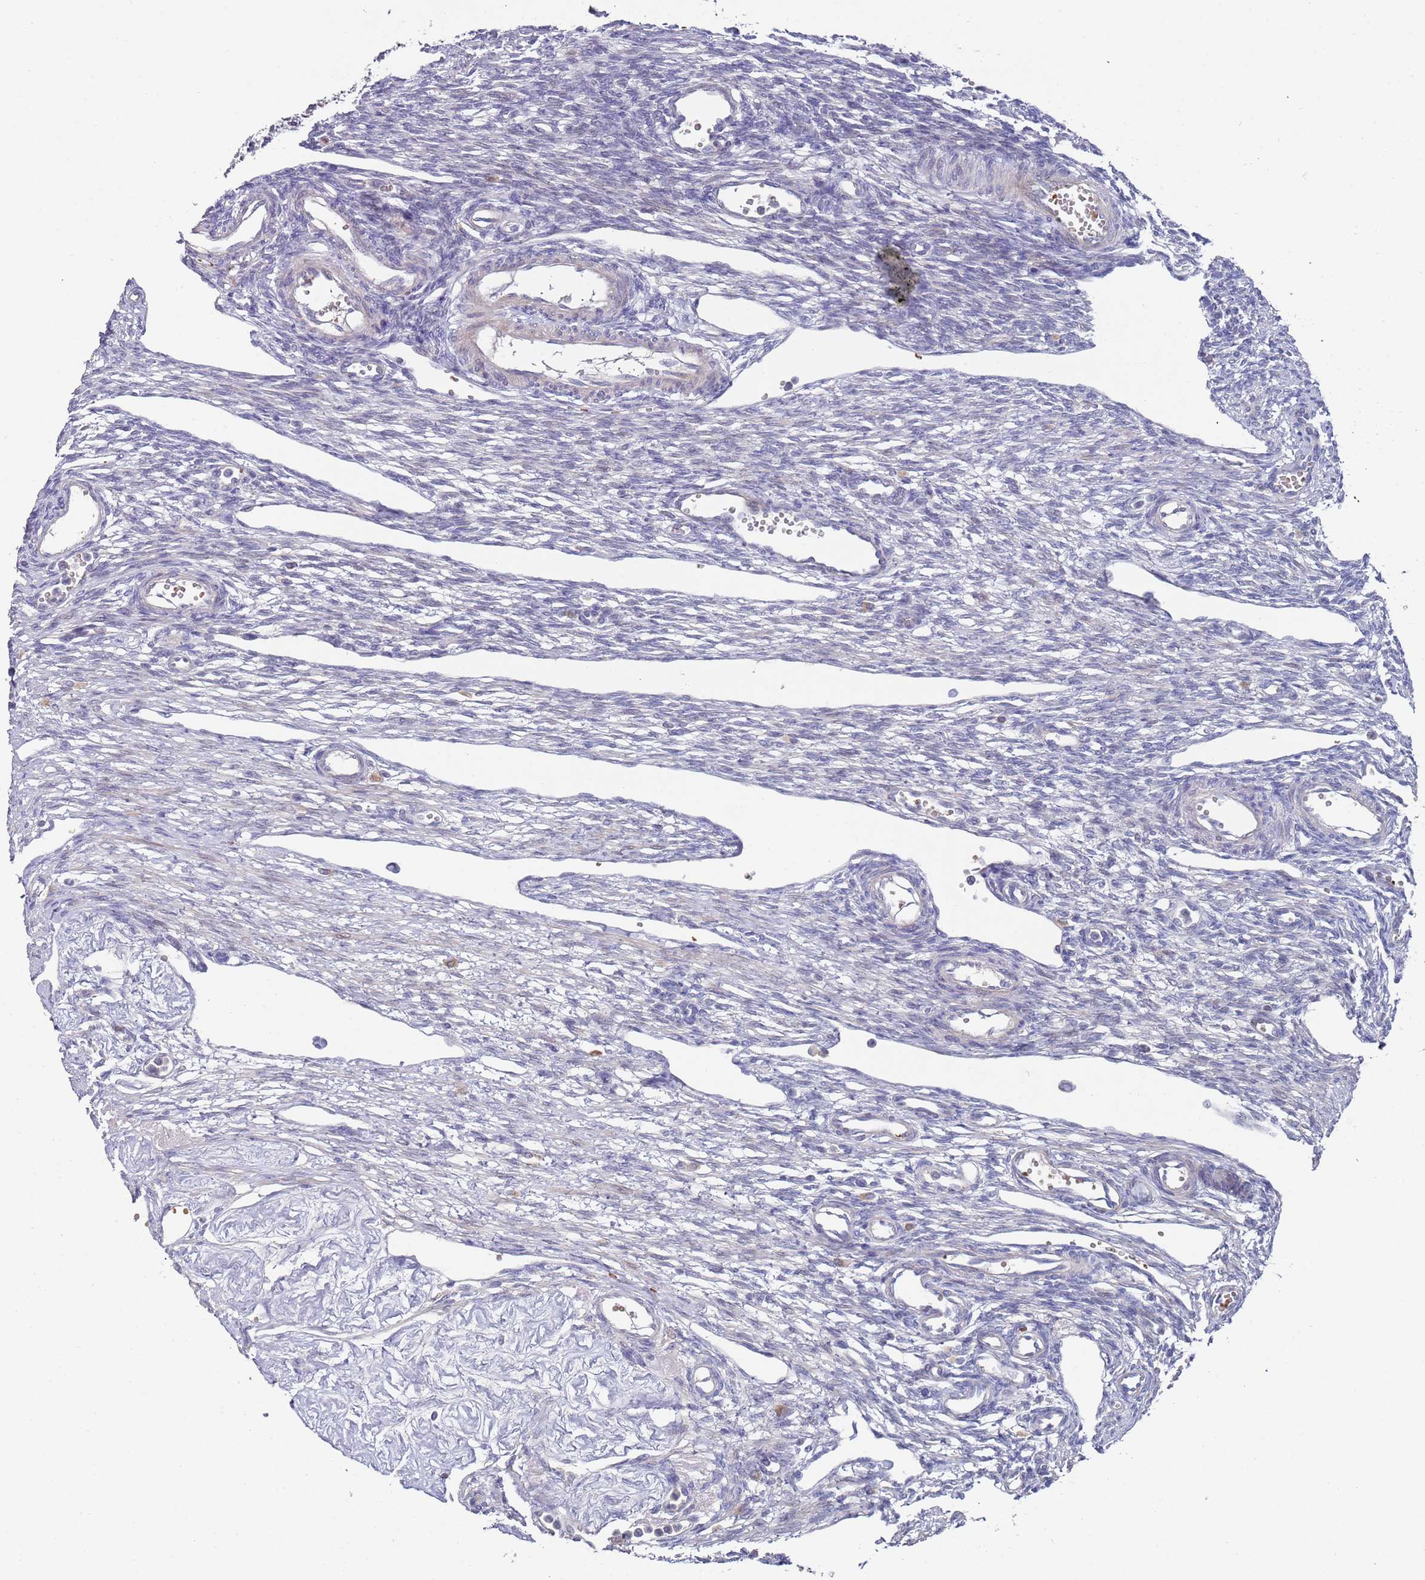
{"staining": {"intensity": "negative", "quantity": "none", "location": "none"}, "tissue": "ovary", "cell_type": "Ovarian stroma cells", "image_type": "normal", "snomed": [{"axis": "morphology", "description": "Normal tissue, NOS"}, {"axis": "morphology", "description": "Cyst, NOS"}, {"axis": "topography", "description": "Ovary"}], "caption": "The image shows no staining of ovarian stroma cells in normal ovary.", "gene": "LACC1", "patient": {"sex": "female", "age": 33}}